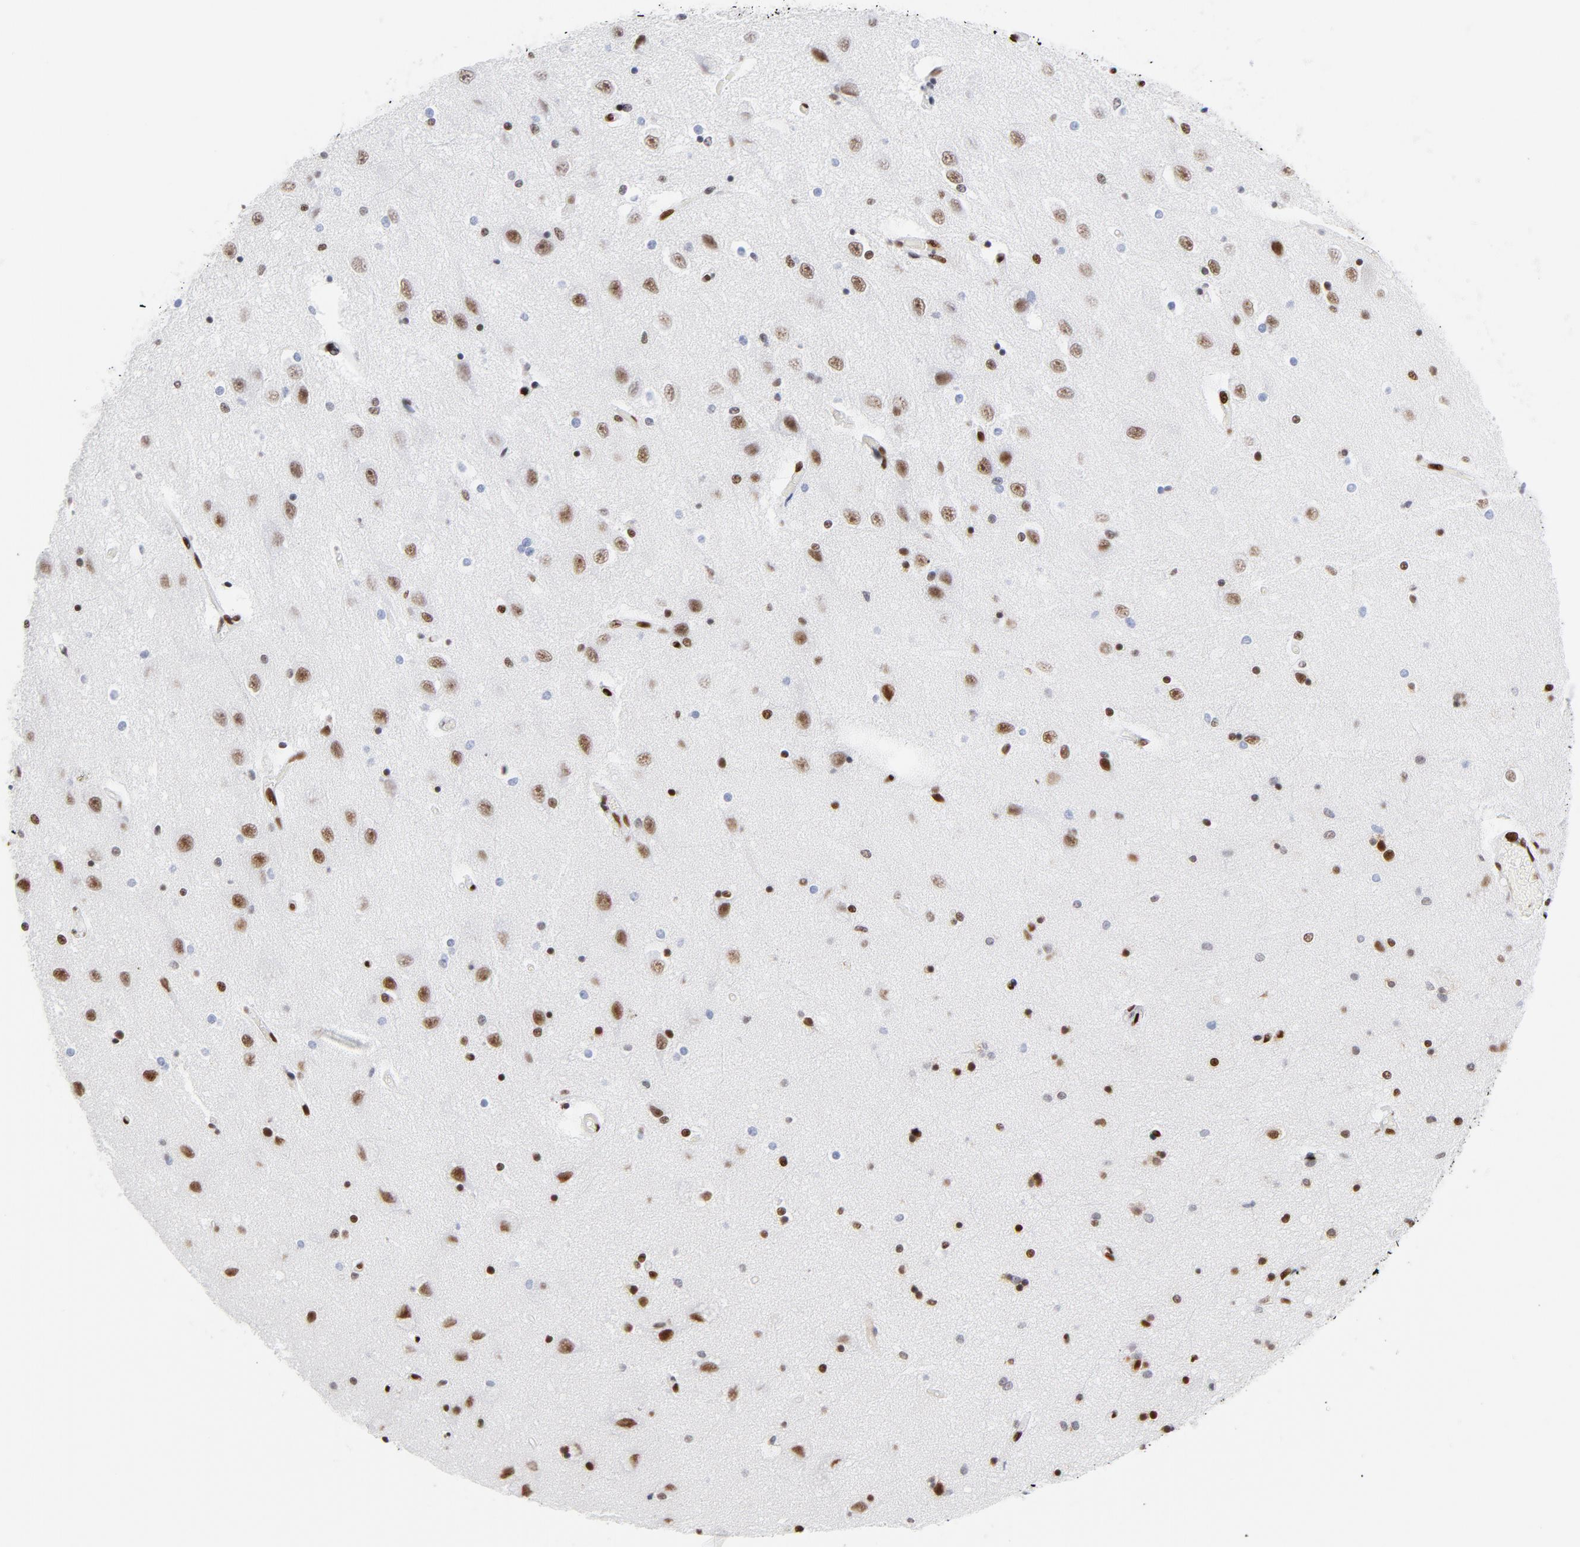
{"staining": {"intensity": "strong", "quantity": ">75%", "location": "nuclear"}, "tissue": "hippocampus", "cell_type": "Glial cells", "image_type": "normal", "snomed": [{"axis": "morphology", "description": "Normal tissue, NOS"}, {"axis": "topography", "description": "Hippocampus"}], "caption": "This is a micrograph of IHC staining of benign hippocampus, which shows strong positivity in the nuclear of glial cells.", "gene": "XRCC5", "patient": {"sex": "female", "age": 54}}